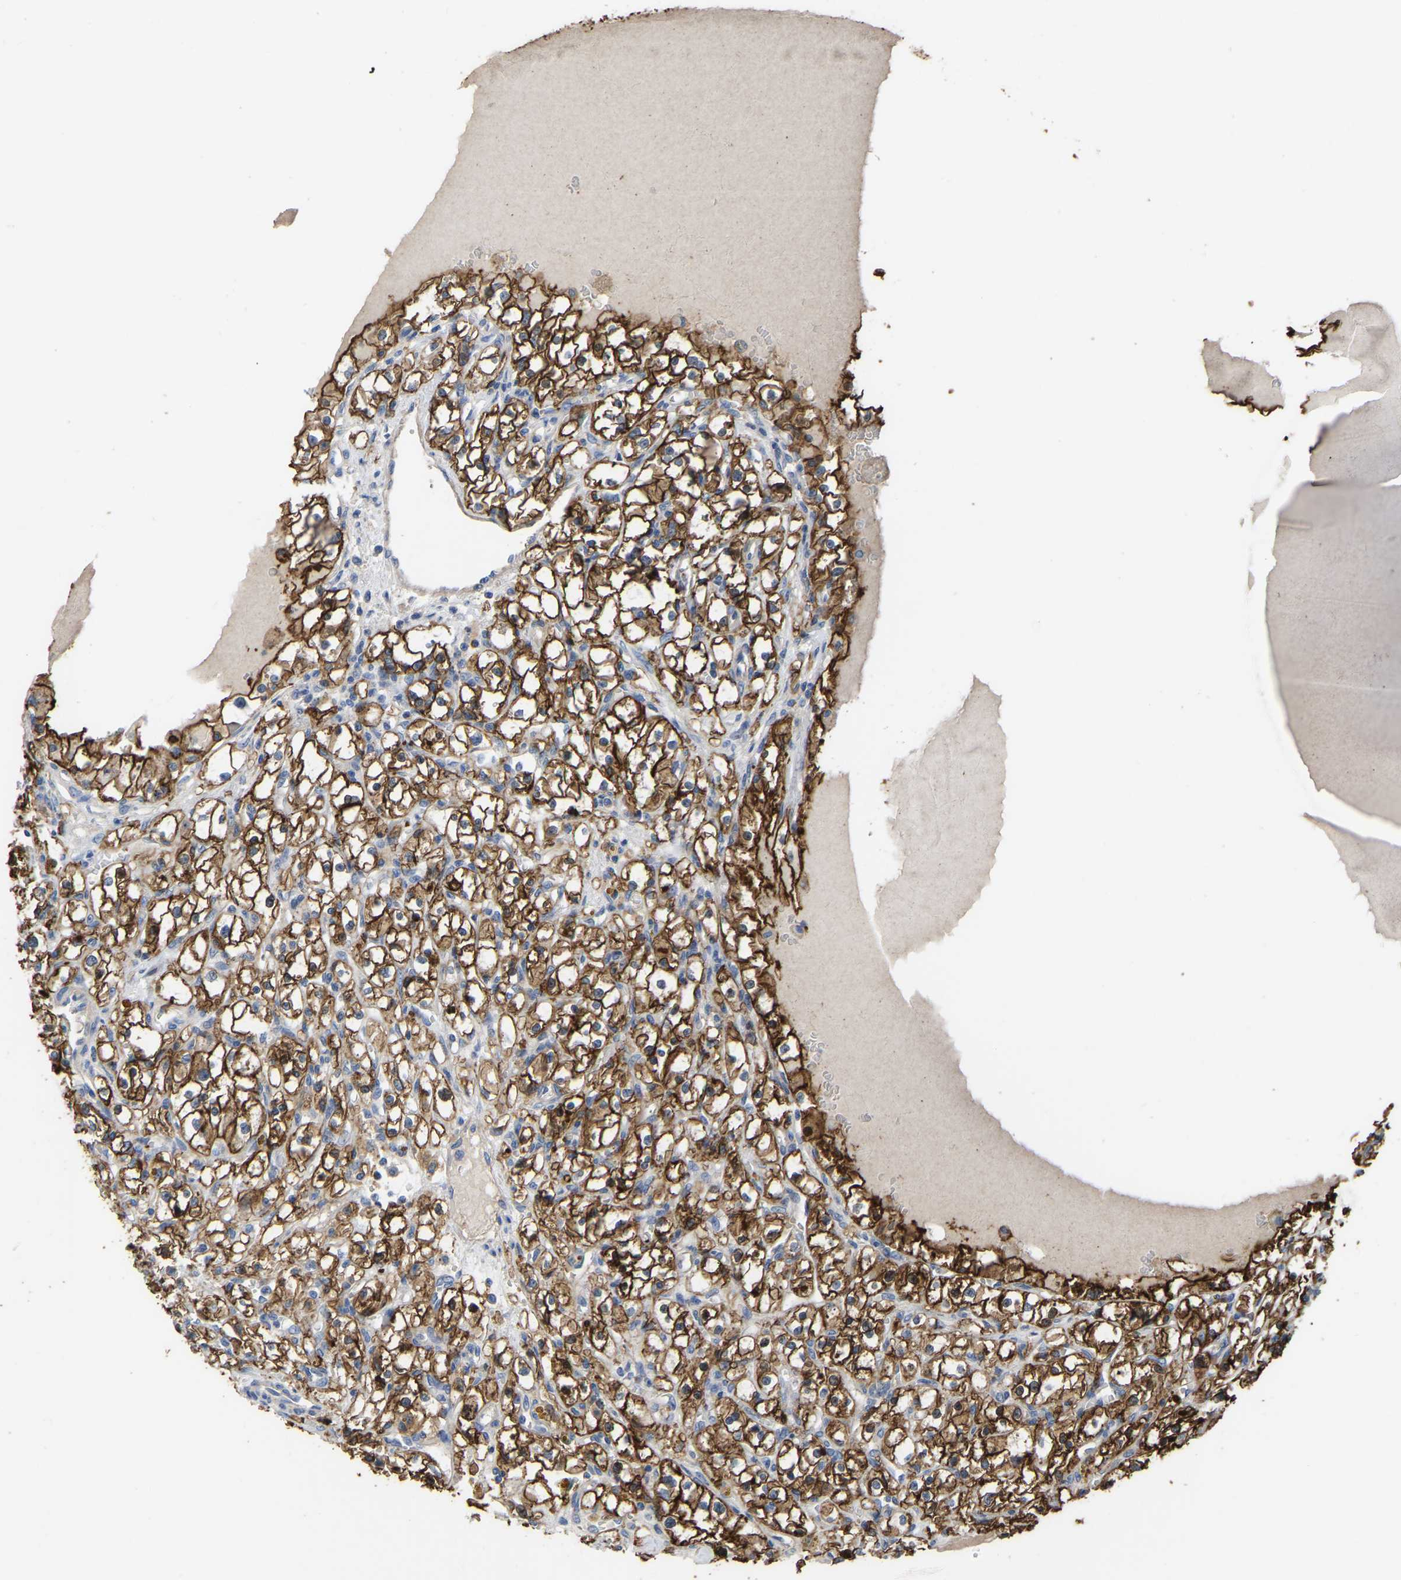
{"staining": {"intensity": "strong", "quantity": ">75%", "location": "cytoplasmic/membranous"}, "tissue": "renal cancer", "cell_type": "Tumor cells", "image_type": "cancer", "snomed": [{"axis": "morphology", "description": "Adenocarcinoma, NOS"}, {"axis": "topography", "description": "Kidney"}], "caption": "High-magnification brightfield microscopy of adenocarcinoma (renal) stained with DAB (brown) and counterstained with hematoxylin (blue). tumor cells exhibit strong cytoplasmic/membranous staining is appreciated in about>75% of cells.", "gene": "ZNF449", "patient": {"sex": "male", "age": 56}}